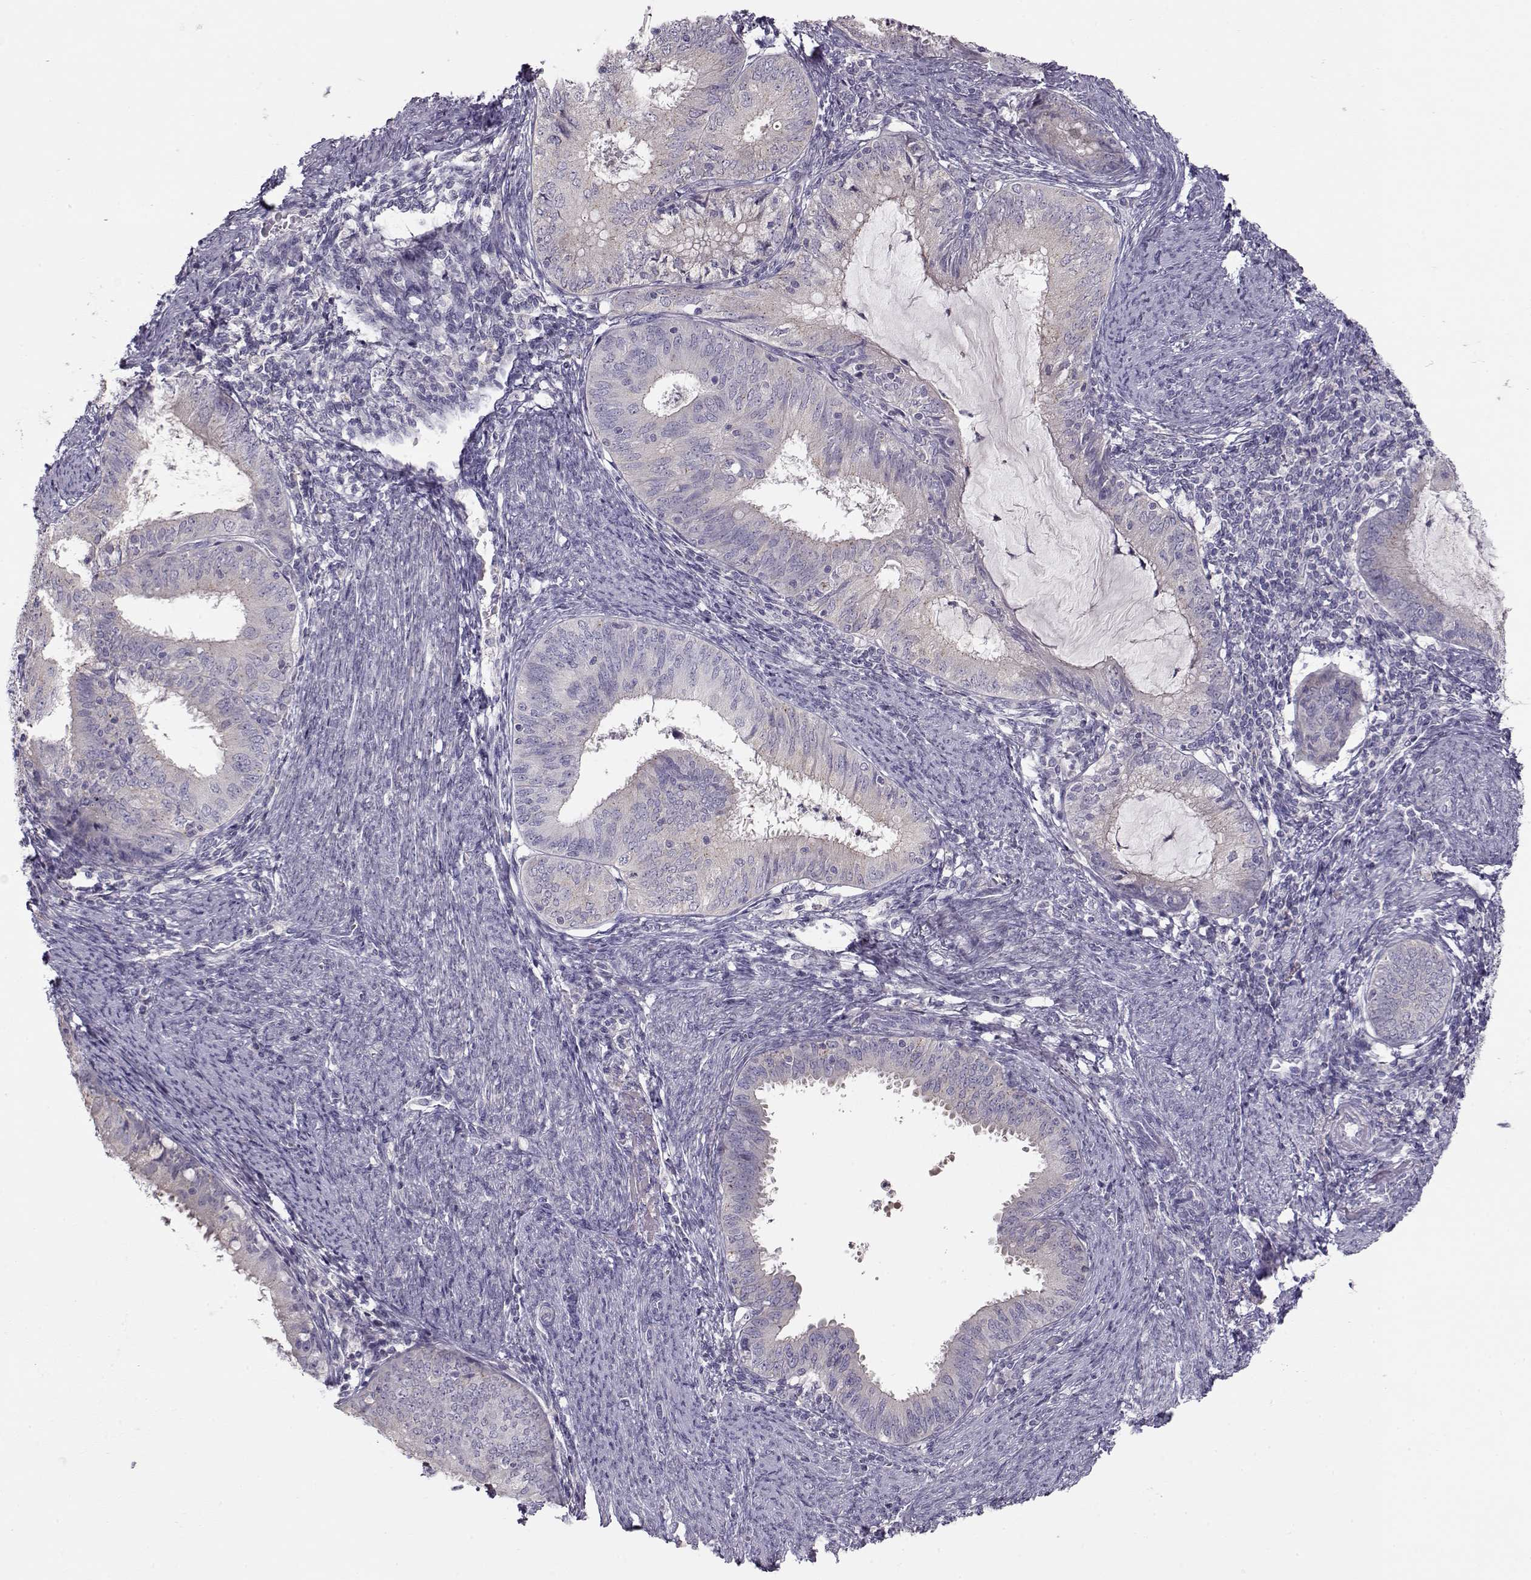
{"staining": {"intensity": "negative", "quantity": "none", "location": "none"}, "tissue": "endometrial cancer", "cell_type": "Tumor cells", "image_type": "cancer", "snomed": [{"axis": "morphology", "description": "Adenocarcinoma, NOS"}, {"axis": "topography", "description": "Endometrium"}], "caption": "IHC photomicrograph of neoplastic tissue: endometrial cancer stained with DAB displays no significant protein expression in tumor cells.", "gene": "GRK1", "patient": {"sex": "female", "age": 57}}